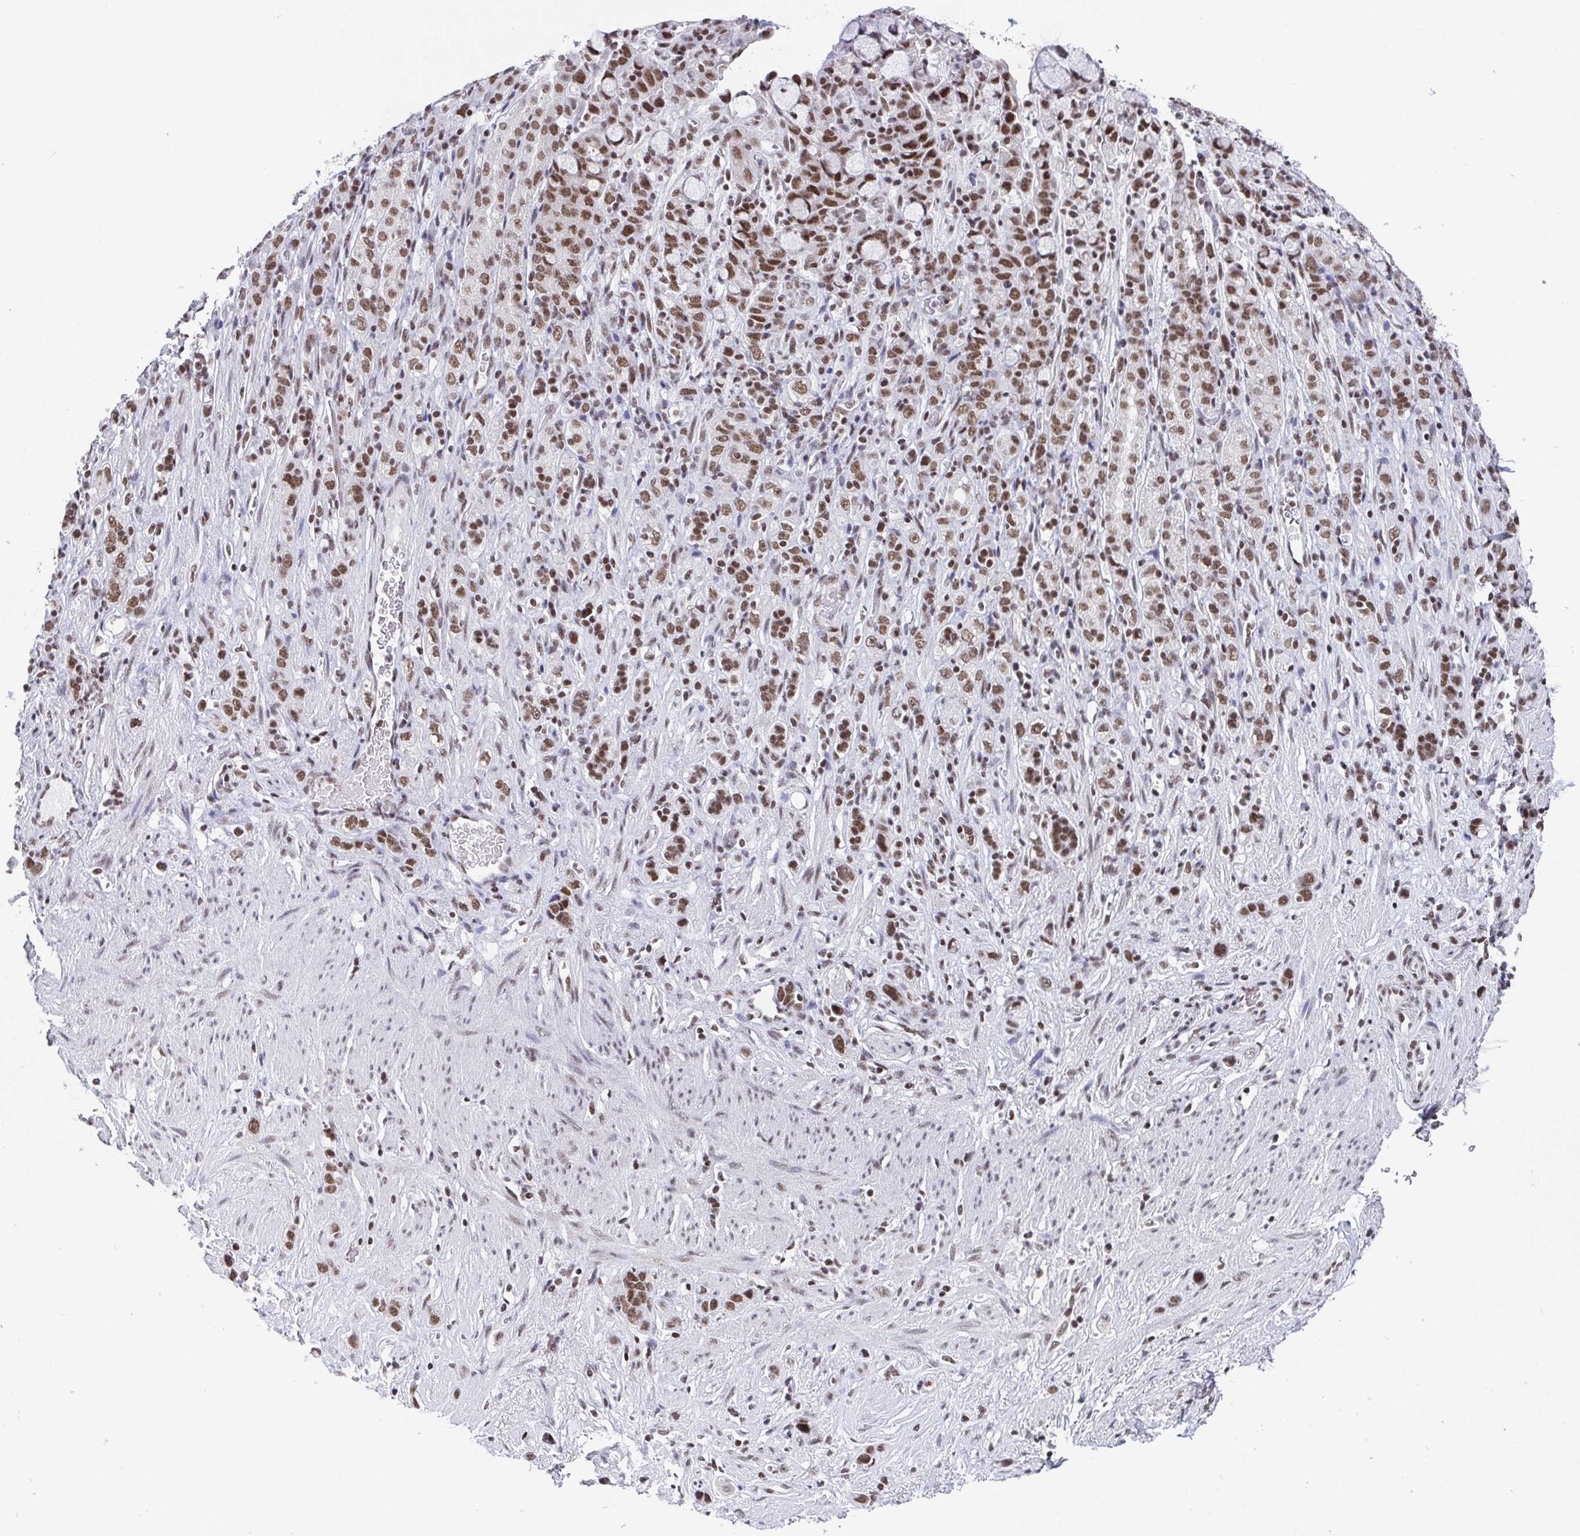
{"staining": {"intensity": "moderate", "quantity": ">75%", "location": "nuclear"}, "tissue": "stomach cancer", "cell_type": "Tumor cells", "image_type": "cancer", "snomed": [{"axis": "morphology", "description": "Adenocarcinoma, NOS"}, {"axis": "topography", "description": "Stomach"}], "caption": "Adenocarcinoma (stomach) stained with a protein marker exhibits moderate staining in tumor cells.", "gene": "CTCF", "patient": {"sex": "female", "age": 65}}